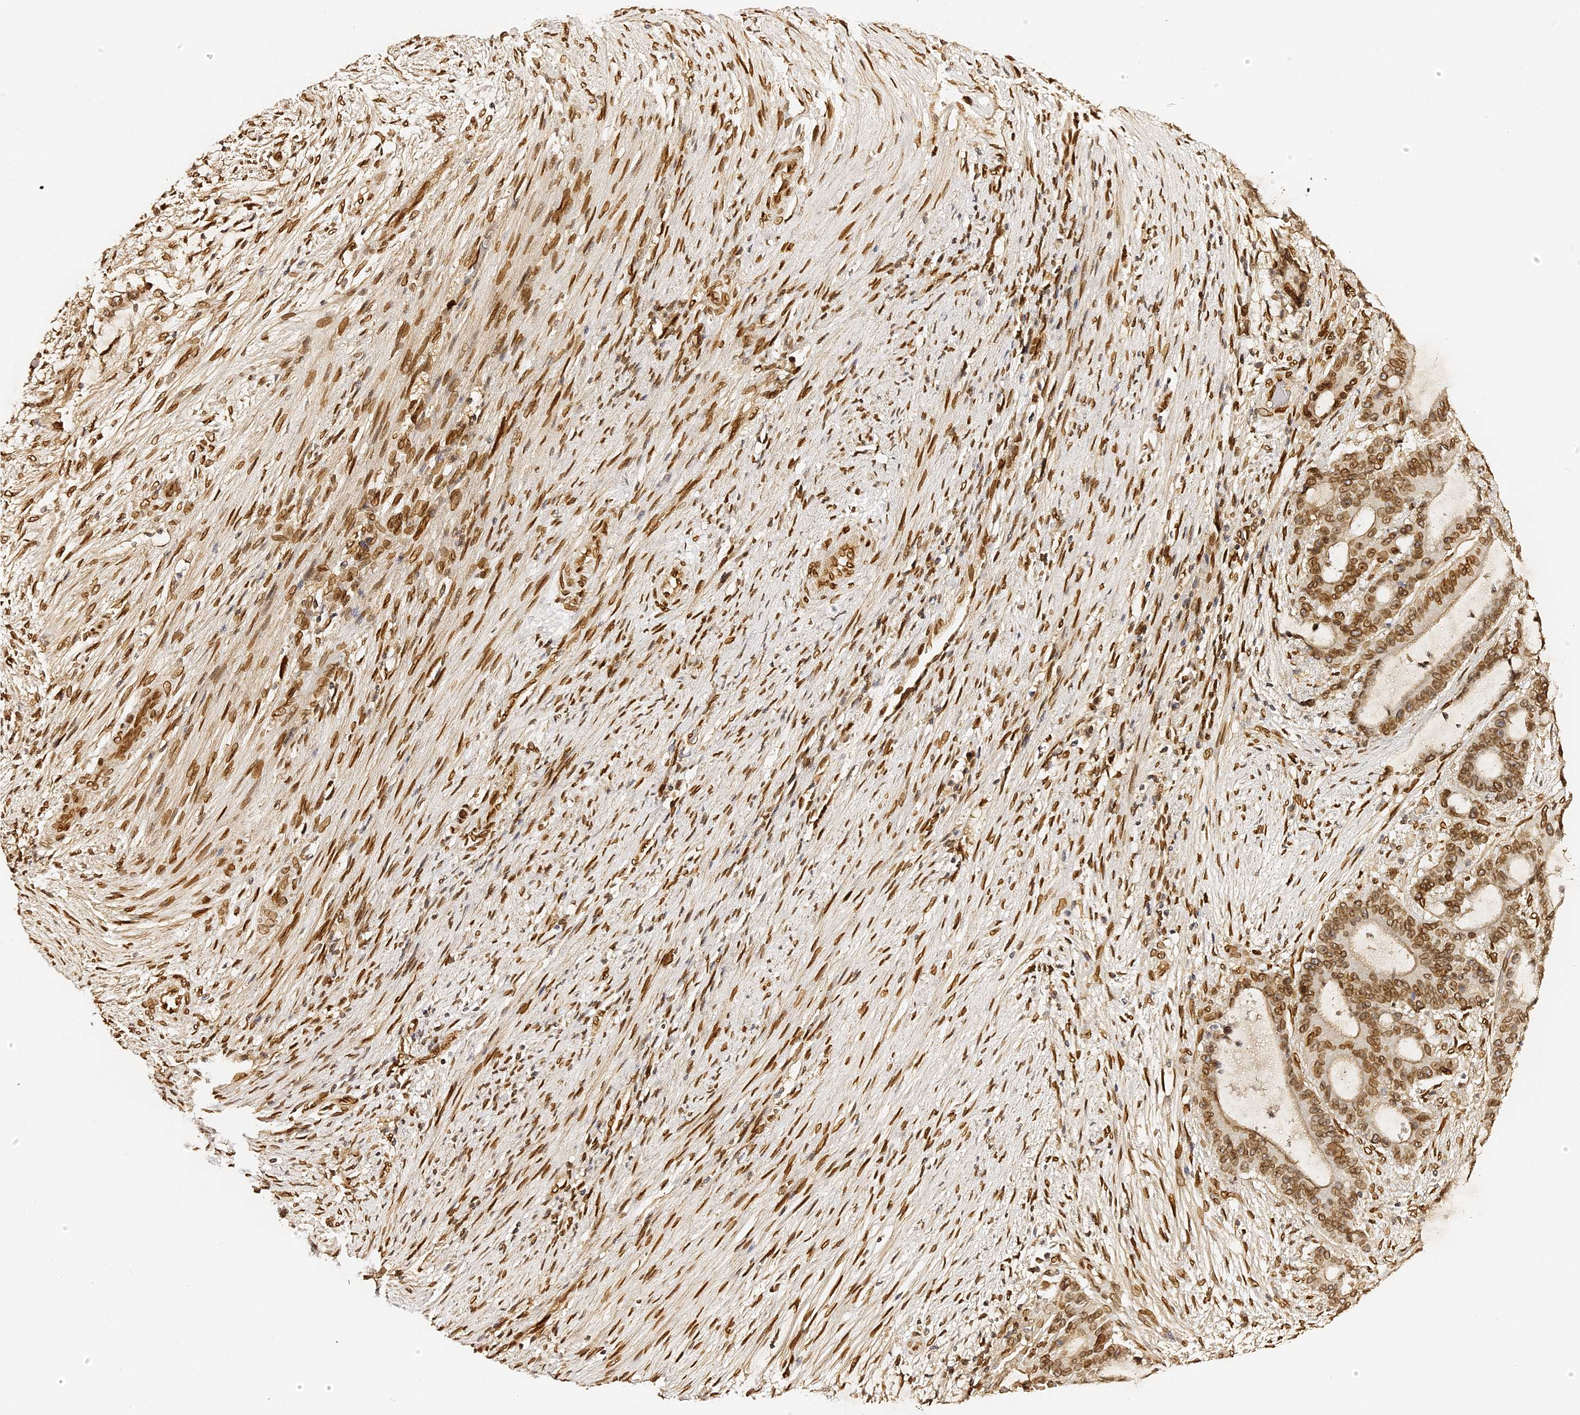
{"staining": {"intensity": "moderate", "quantity": ">75%", "location": "cytoplasmic/membranous,nuclear"}, "tissue": "liver cancer", "cell_type": "Tumor cells", "image_type": "cancer", "snomed": [{"axis": "morphology", "description": "Normal tissue, NOS"}, {"axis": "morphology", "description": "Cholangiocarcinoma"}, {"axis": "topography", "description": "Liver"}, {"axis": "topography", "description": "Peripheral nerve tissue"}], "caption": "Cholangiocarcinoma (liver) tissue exhibits moderate cytoplasmic/membranous and nuclear positivity in approximately >75% of tumor cells, visualized by immunohistochemistry. (IHC, brightfield microscopy, high magnification).", "gene": "ANAPC5", "patient": {"sex": "female", "age": 73}}